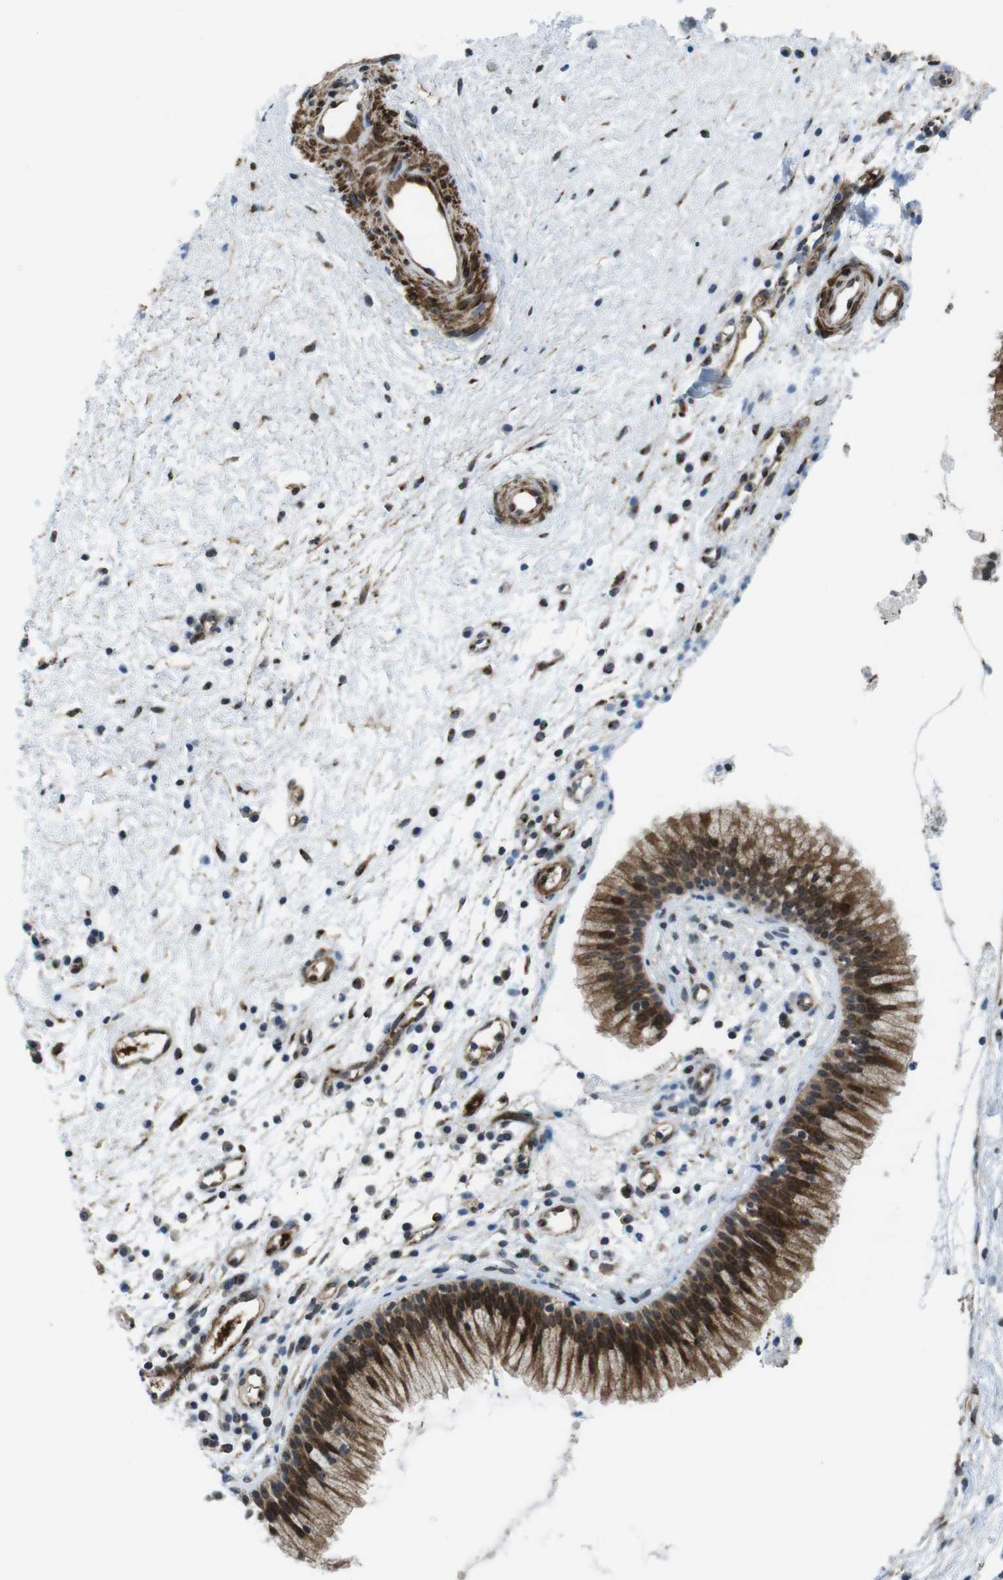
{"staining": {"intensity": "strong", "quantity": ">75%", "location": "cytoplasmic/membranous,nuclear"}, "tissue": "nasopharynx", "cell_type": "Respiratory epithelial cells", "image_type": "normal", "snomed": [{"axis": "morphology", "description": "Normal tissue, NOS"}, {"axis": "topography", "description": "Nasopharynx"}], "caption": "Human nasopharynx stained with a brown dye demonstrates strong cytoplasmic/membranous,nuclear positive positivity in about >75% of respiratory epithelial cells.", "gene": "CUL7", "patient": {"sex": "male", "age": 21}}